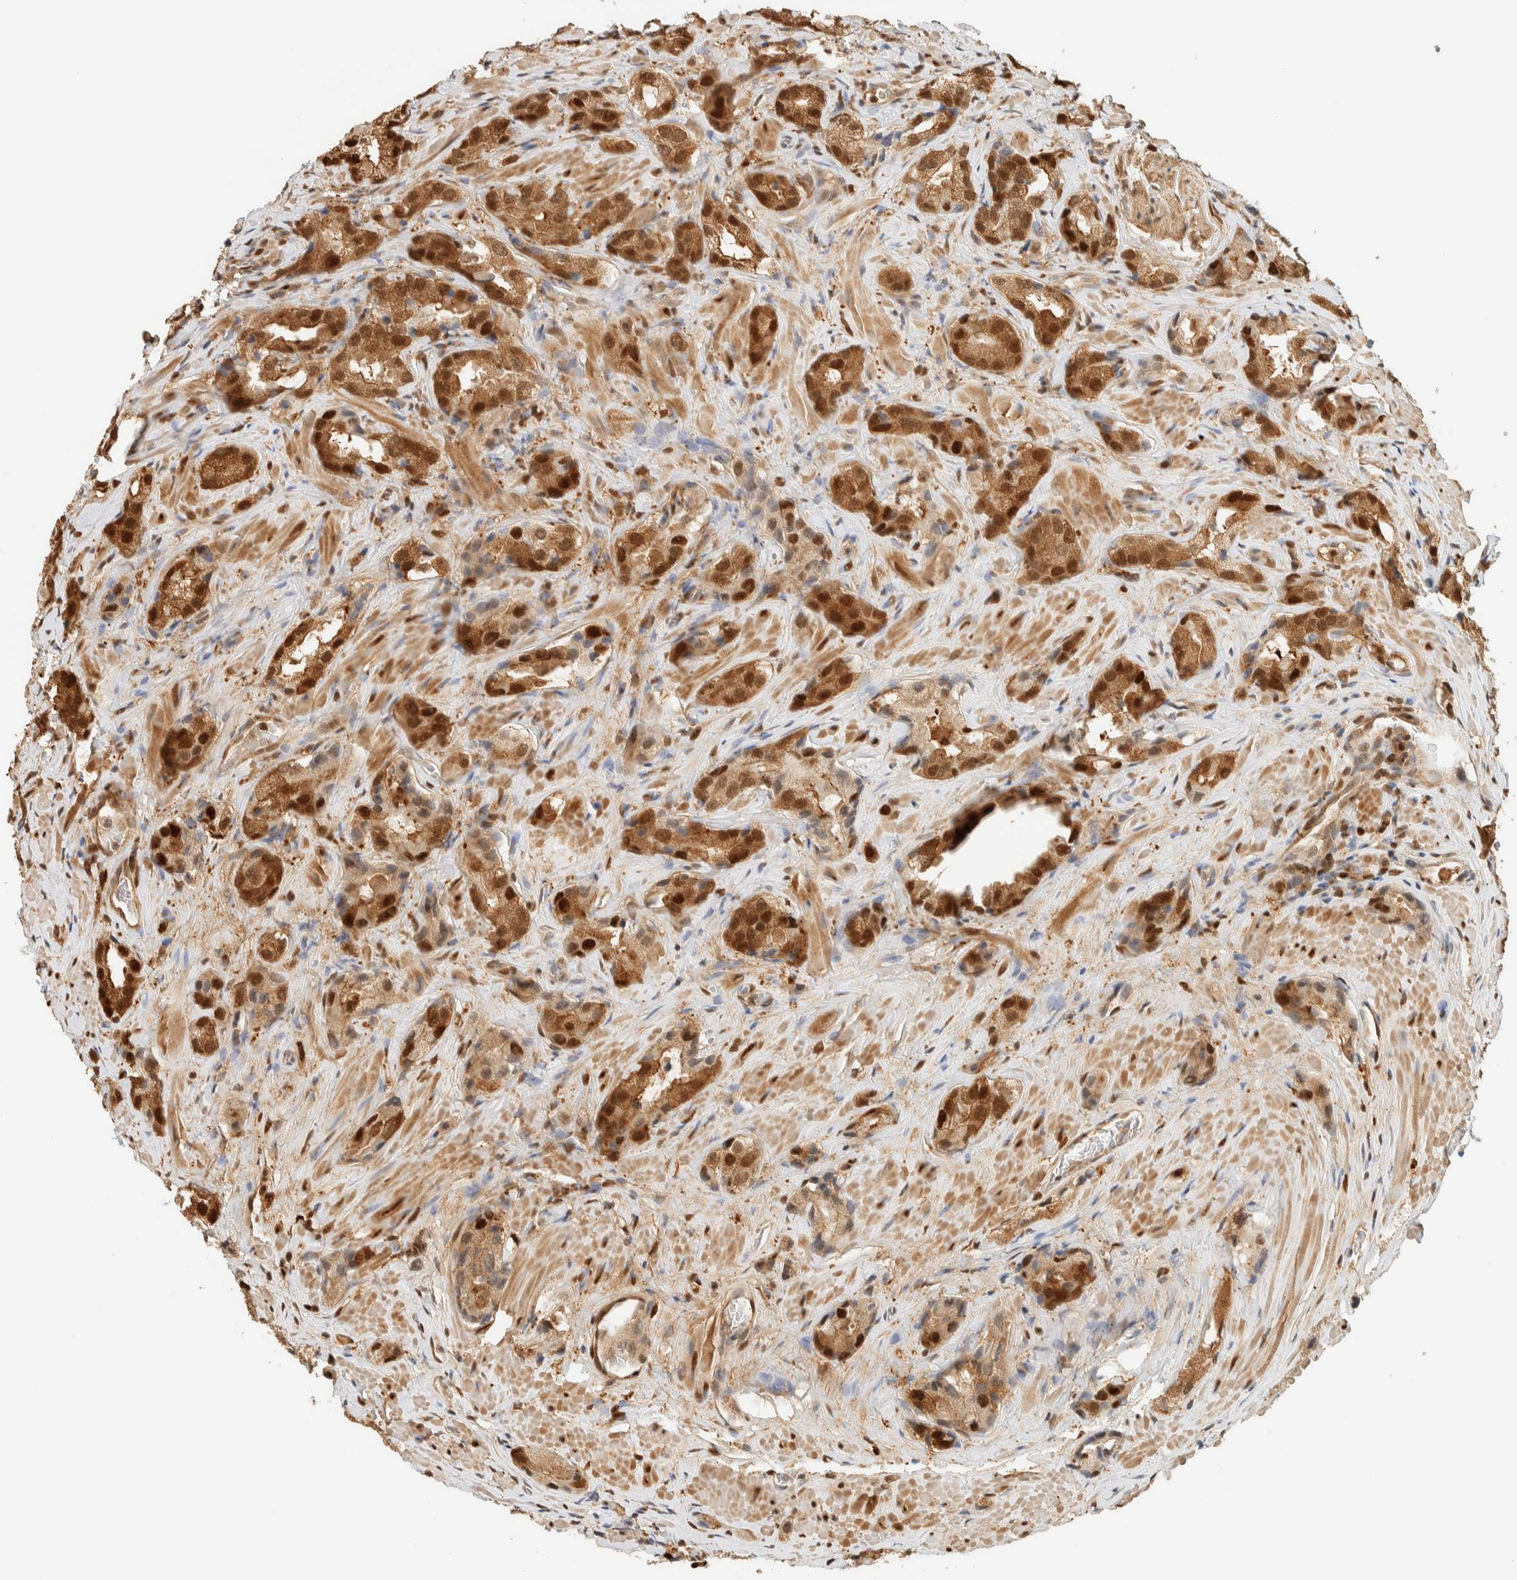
{"staining": {"intensity": "strong", "quantity": ">75%", "location": "cytoplasmic/membranous,nuclear"}, "tissue": "prostate cancer", "cell_type": "Tumor cells", "image_type": "cancer", "snomed": [{"axis": "morphology", "description": "Adenocarcinoma, High grade"}, {"axis": "topography", "description": "Prostate"}], "caption": "Protein analysis of prostate cancer (high-grade adenocarcinoma) tissue shows strong cytoplasmic/membranous and nuclear expression in approximately >75% of tumor cells. The staining was performed using DAB (3,3'-diaminobenzidine), with brown indicating positive protein expression. Nuclei are stained blue with hematoxylin.", "gene": "ZBTB37", "patient": {"sex": "male", "age": 63}}